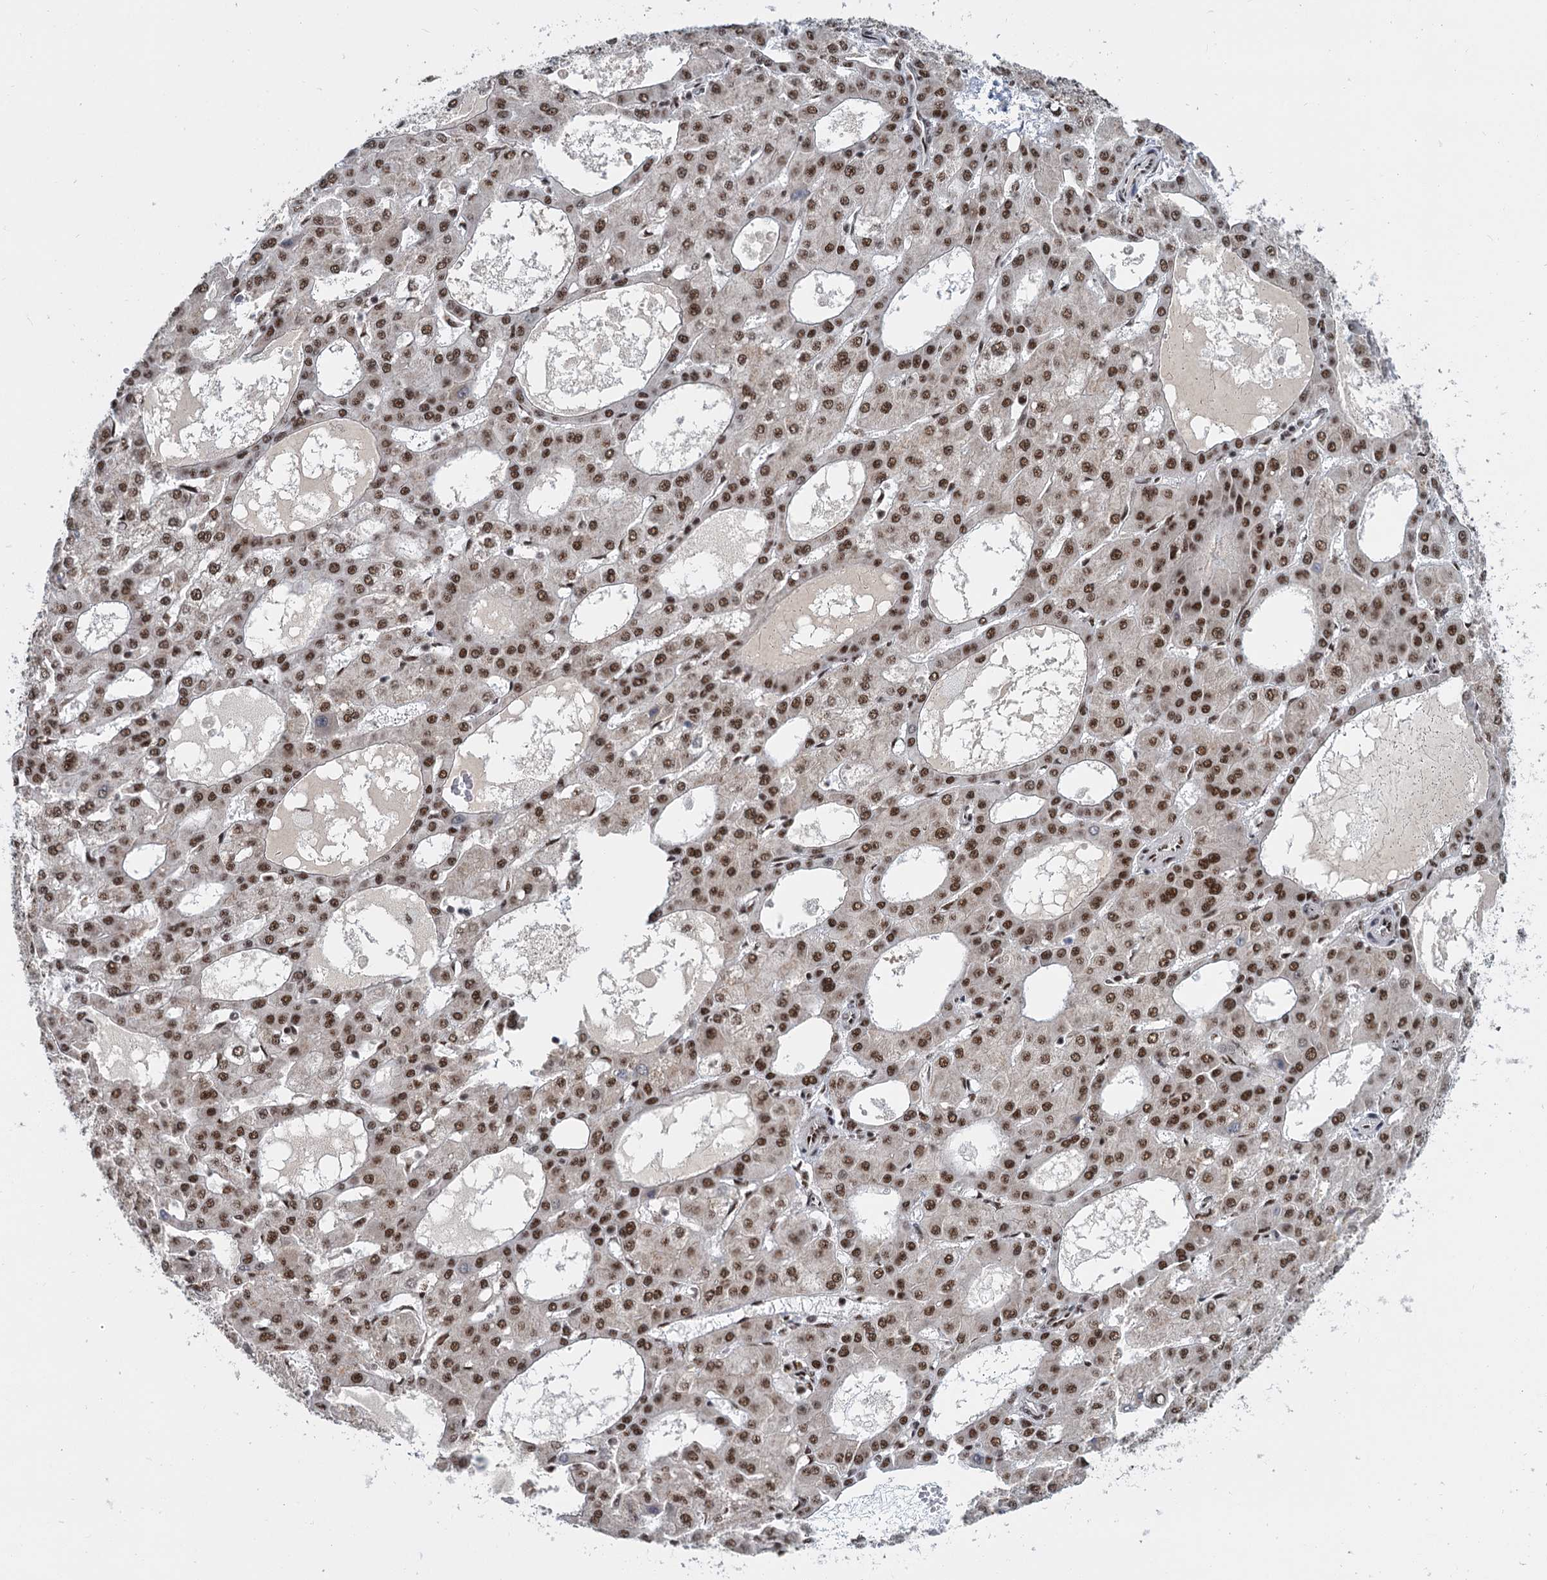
{"staining": {"intensity": "moderate", "quantity": ">75%", "location": "nuclear"}, "tissue": "liver cancer", "cell_type": "Tumor cells", "image_type": "cancer", "snomed": [{"axis": "morphology", "description": "Carcinoma, Hepatocellular, NOS"}, {"axis": "topography", "description": "Liver"}], "caption": "Immunohistochemical staining of liver cancer demonstrates medium levels of moderate nuclear protein expression in about >75% of tumor cells.", "gene": "WBP4", "patient": {"sex": "male", "age": 47}}